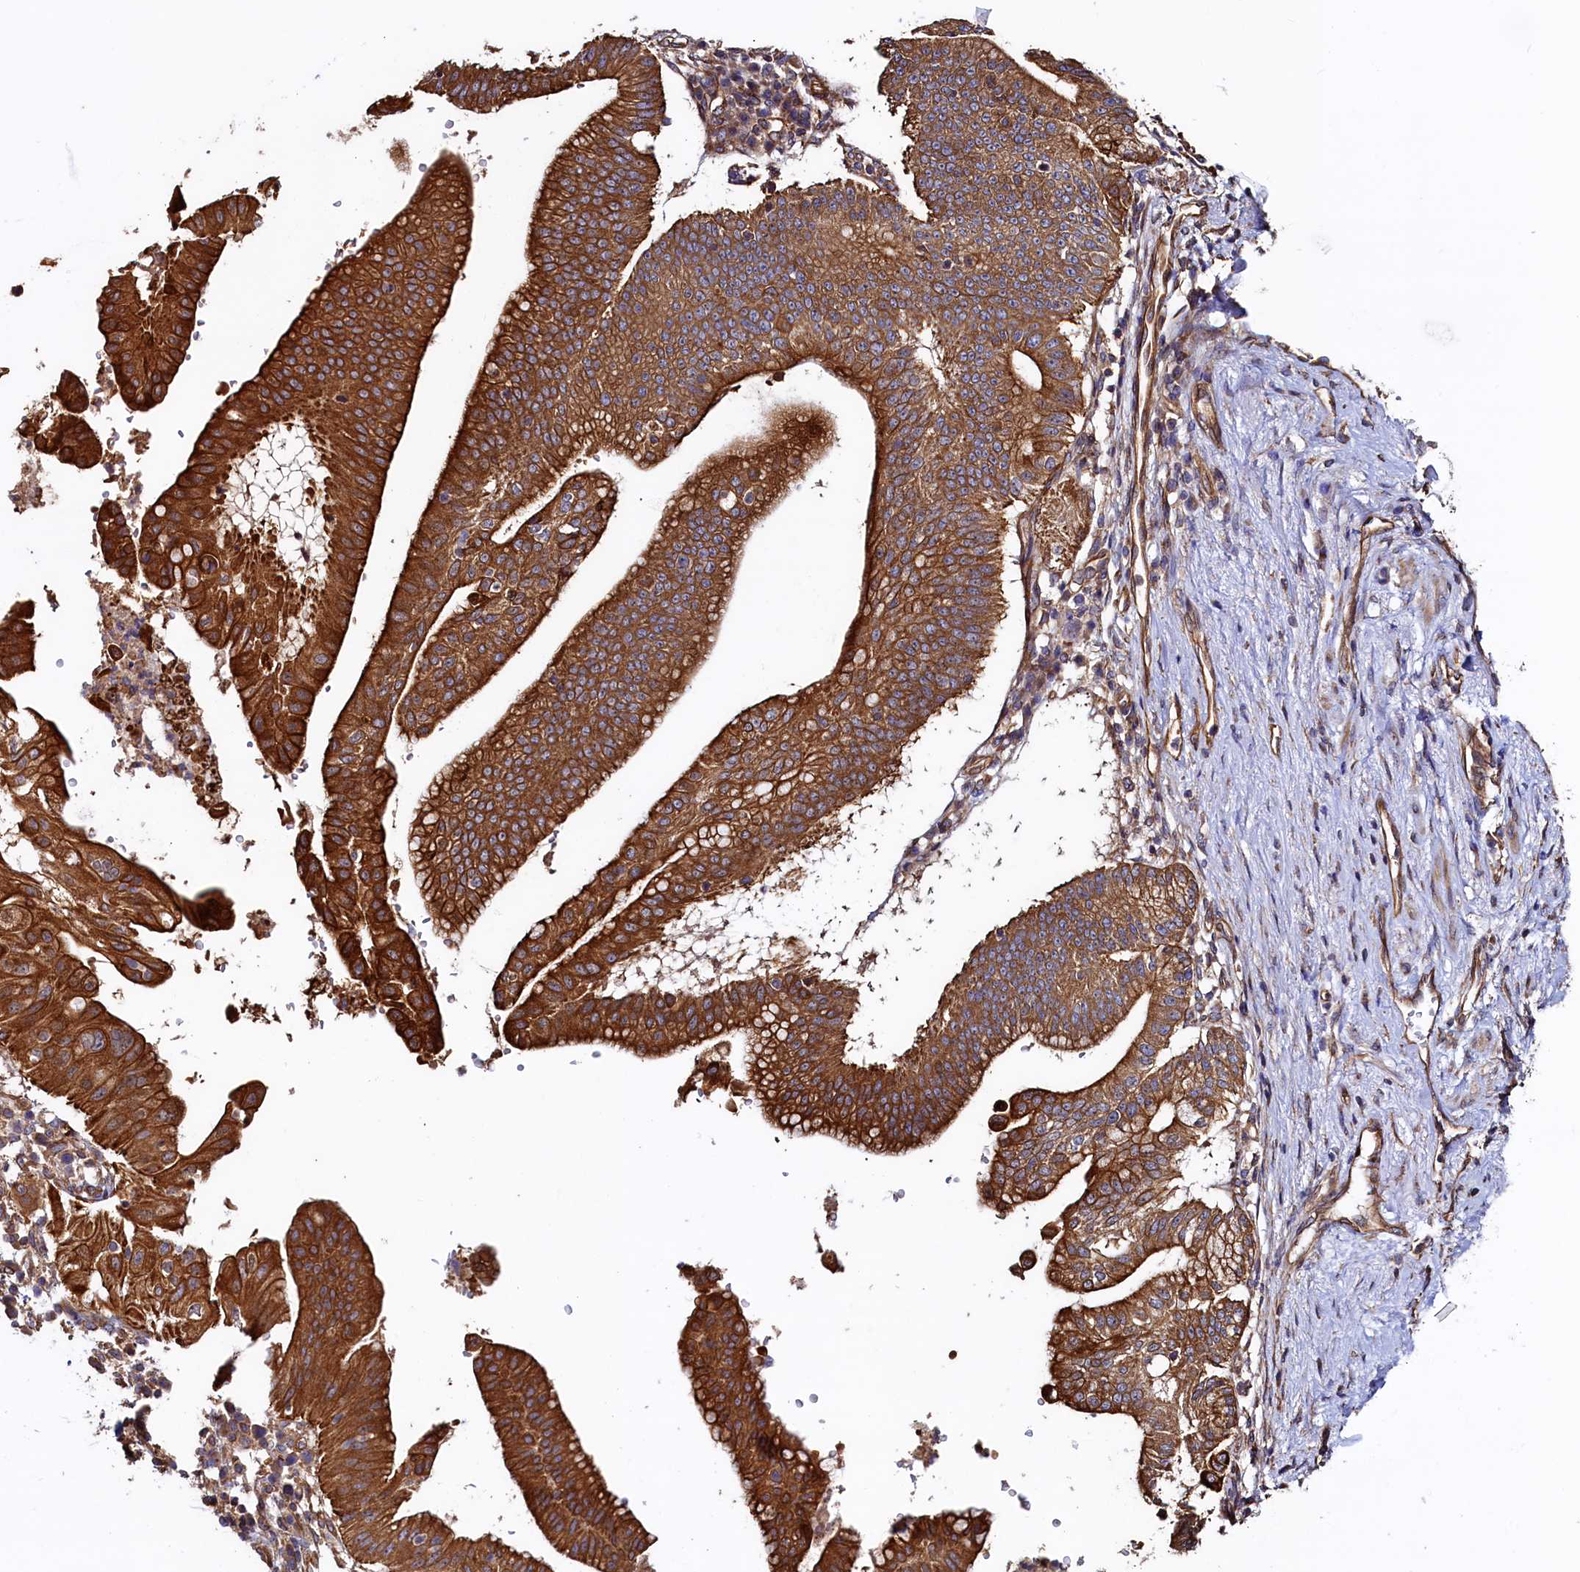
{"staining": {"intensity": "strong", "quantity": ">75%", "location": "cytoplasmic/membranous"}, "tissue": "pancreatic cancer", "cell_type": "Tumor cells", "image_type": "cancer", "snomed": [{"axis": "morphology", "description": "Adenocarcinoma, NOS"}, {"axis": "topography", "description": "Pancreas"}], "caption": "Immunohistochemical staining of pancreatic cancer demonstrates high levels of strong cytoplasmic/membranous positivity in approximately >75% of tumor cells. The protein of interest is shown in brown color, while the nuclei are stained blue.", "gene": "ATXN2L", "patient": {"sex": "male", "age": 68}}